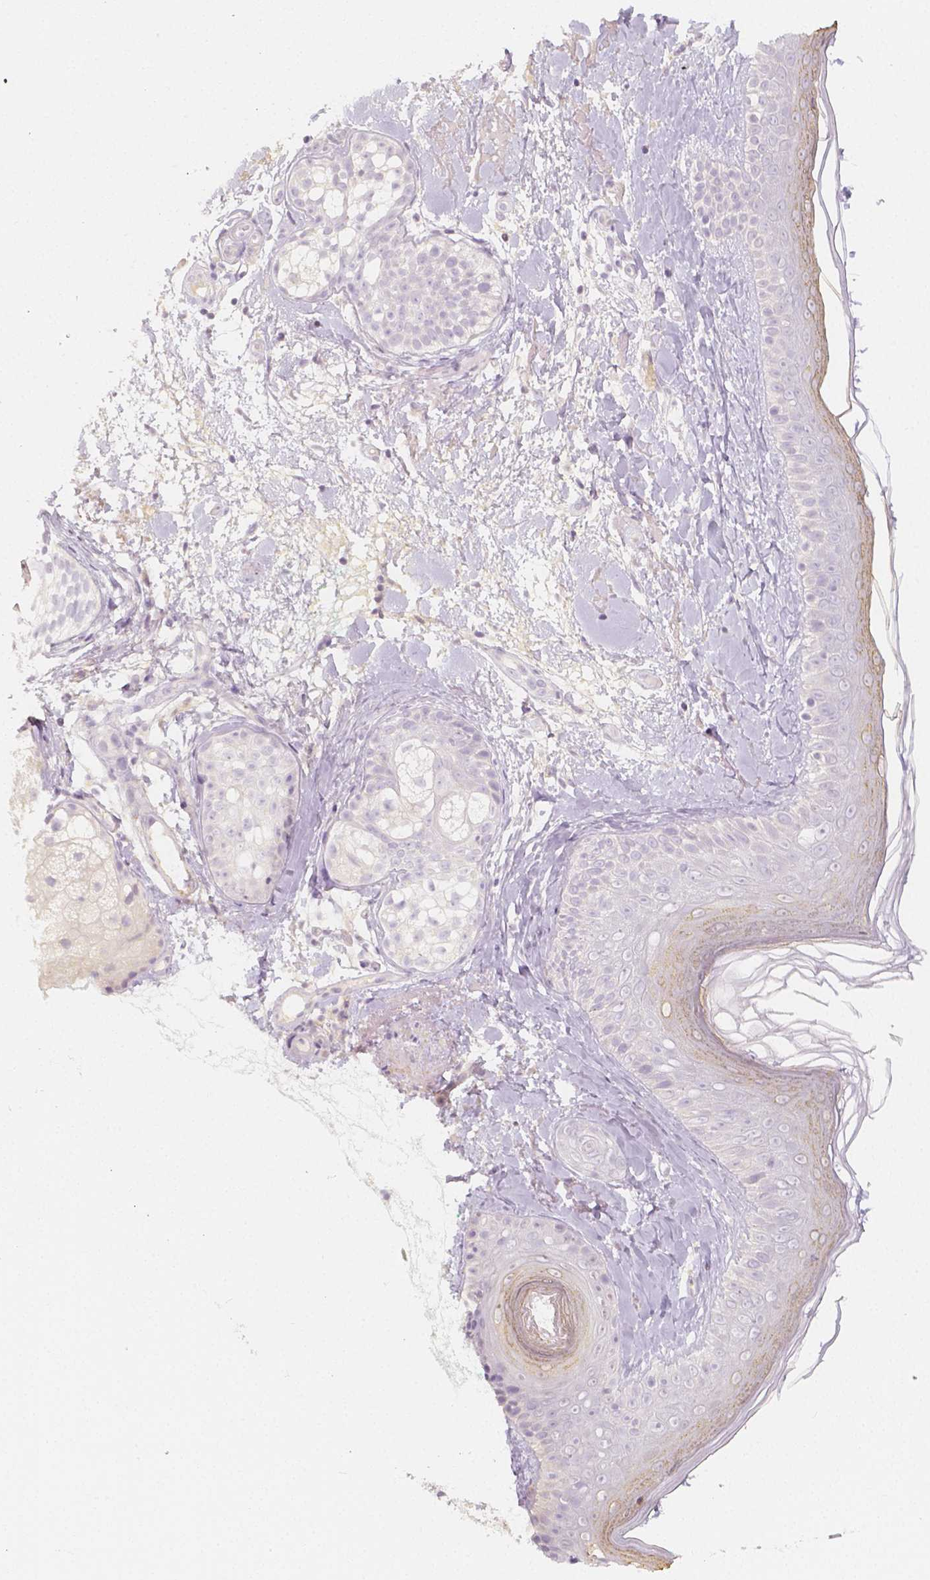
{"staining": {"intensity": "negative", "quantity": "none", "location": "none"}, "tissue": "skin", "cell_type": "Fibroblasts", "image_type": "normal", "snomed": [{"axis": "morphology", "description": "Normal tissue, NOS"}, {"axis": "topography", "description": "Skin"}], "caption": "Fibroblasts show no significant expression in benign skin. (DAB IHC with hematoxylin counter stain).", "gene": "BATF", "patient": {"sex": "male", "age": 73}}